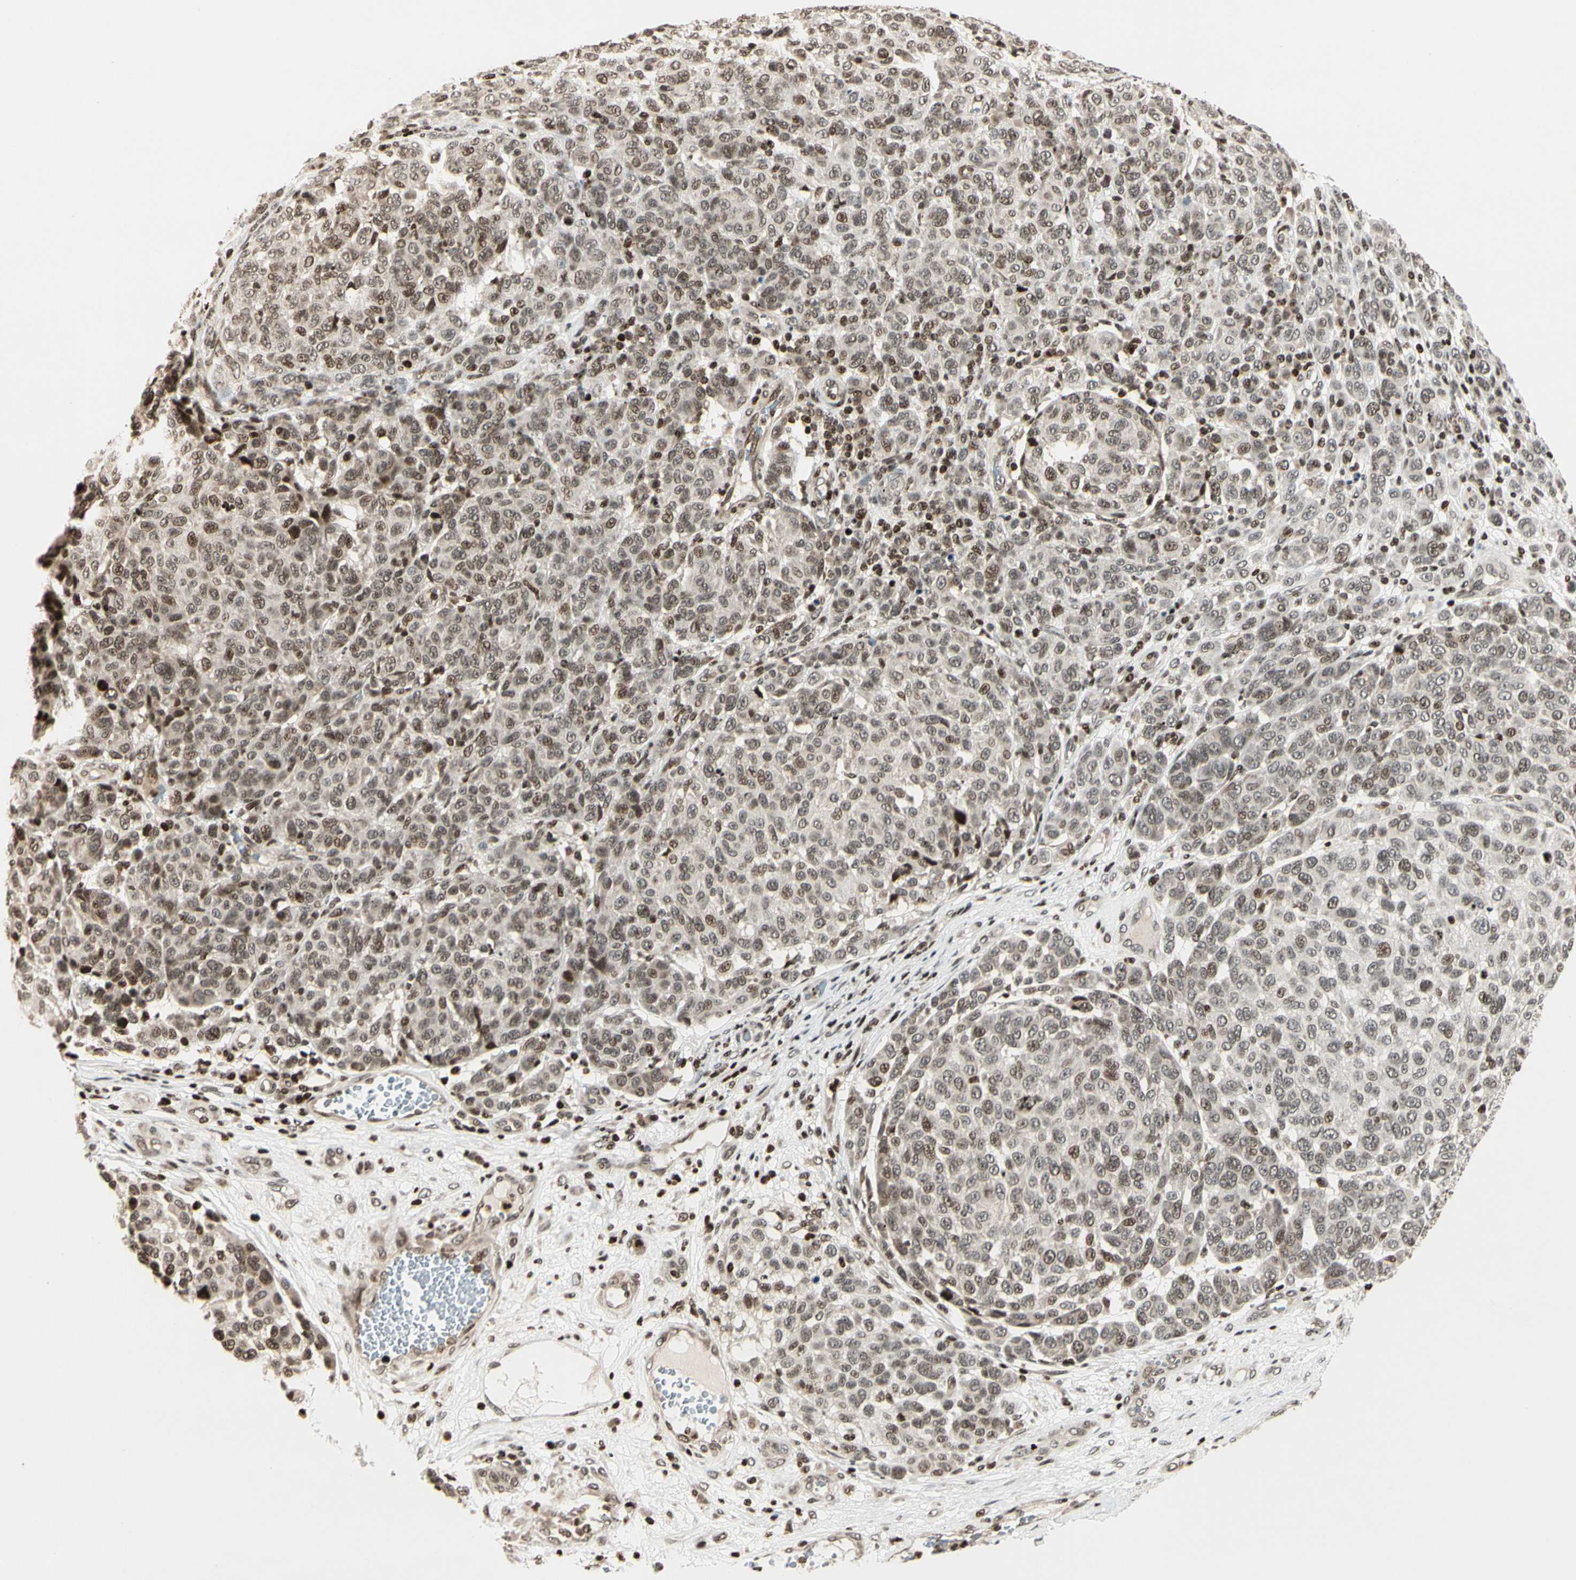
{"staining": {"intensity": "weak", "quantity": ">75%", "location": "nuclear"}, "tissue": "melanoma", "cell_type": "Tumor cells", "image_type": "cancer", "snomed": [{"axis": "morphology", "description": "Malignant melanoma, NOS"}, {"axis": "topography", "description": "Skin"}], "caption": "Malignant melanoma tissue shows weak nuclear positivity in about >75% of tumor cells", "gene": "TSHZ3", "patient": {"sex": "male", "age": 59}}